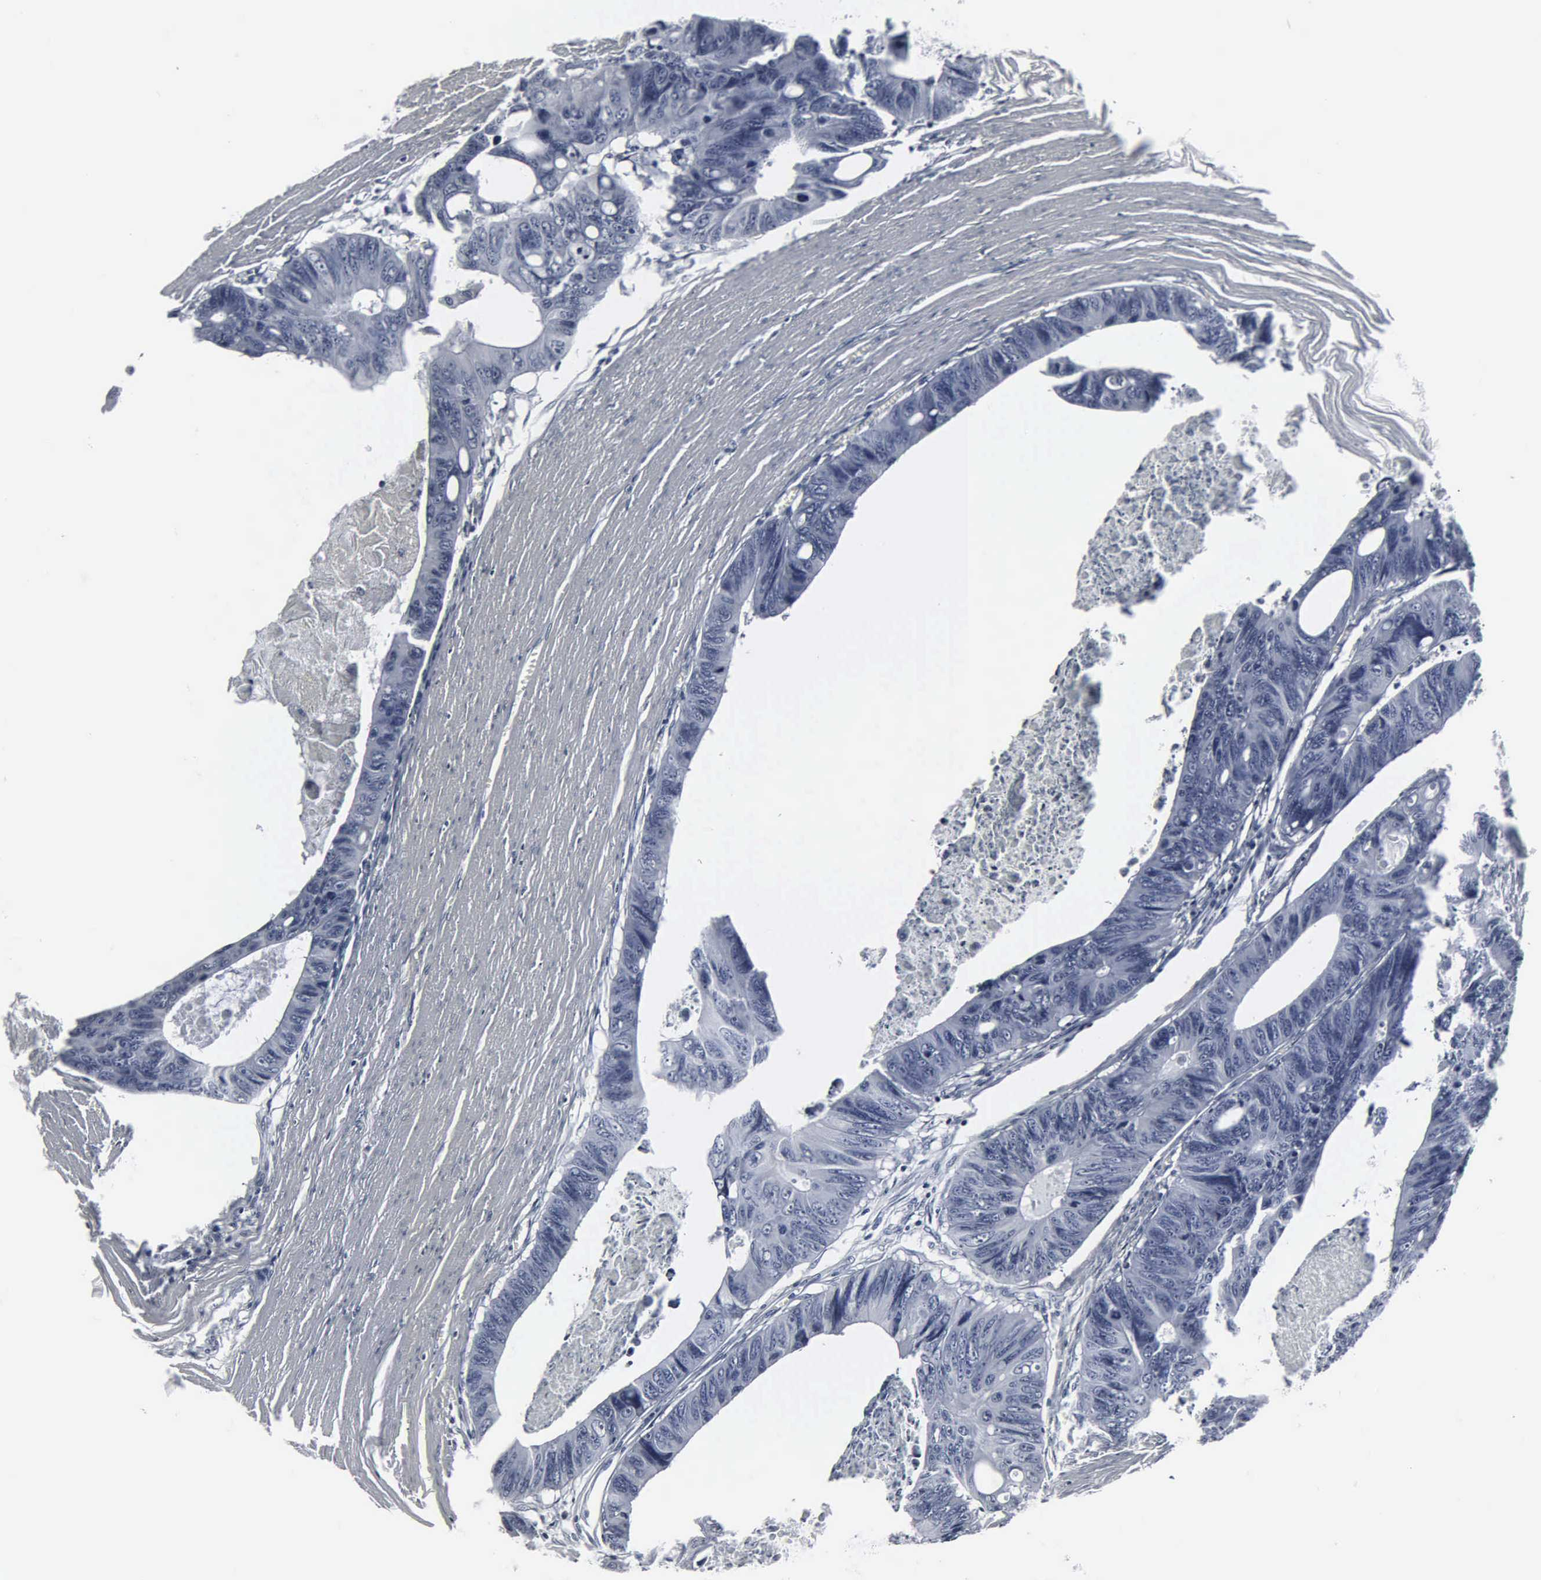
{"staining": {"intensity": "negative", "quantity": "none", "location": "none"}, "tissue": "colorectal cancer", "cell_type": "Tumor cells", "image_type": "cancer", "snomed": [{"axis": "morphology", "description": "Adenocarcinoma, NOS"}, {"axis": "topography", "description": "Colon"}], "caption": "Tumor cells show no significant protein staining in adenocarcinoma (colorectal).", "gene": "DGCR2", "patient": {"sex": "female", "age": 55}}